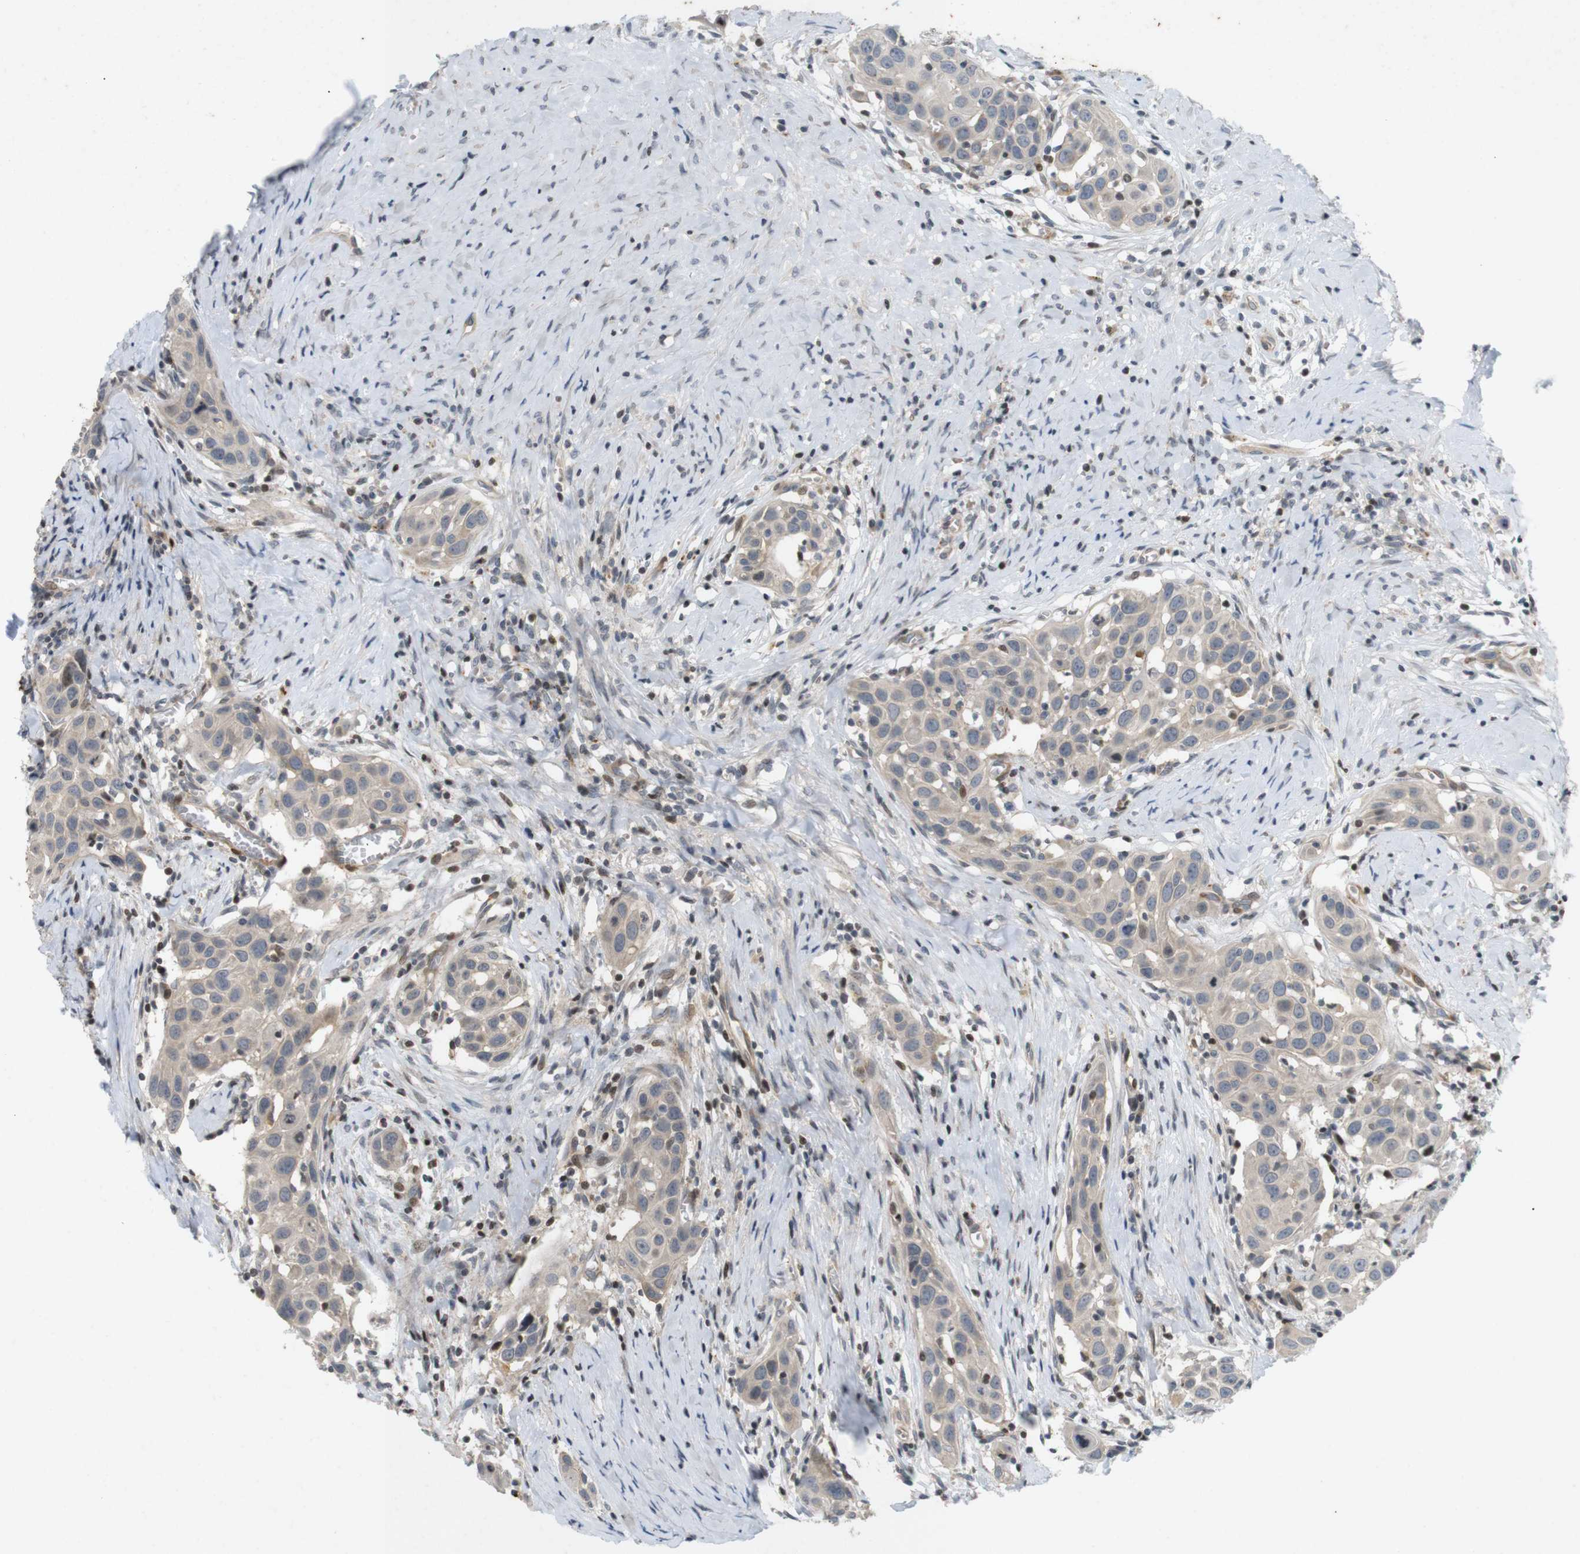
{"staining": {"intensity": "weak", "quantity": ">75%", "location": "cytoplasmic/membranous"}, "tissue": "head and neck cancer", "cell_type": "Tumor cells", "image_type": "cancer", "snomed": [{"axis": "morphology", "description": "Squamous cell carcinoma, NOS"}, {"axis": "topography", "description": "Oral tissue"}, {"axis": "topography", "description": "Head-Neck"}], "caption": "Immunohistochemistry image of neoplastic tissue: squamous cell carcinoma (head and neck) stained using immunohistochemistry demonstrates low levels of weak protein expression localized specifically in the cytoplasmic/membranous of tumor cells, appearing as a cytoplasmic/membranous brown color.", "gene": "PPP1R14A", "patient": {"sex": "female", "age": 50}}